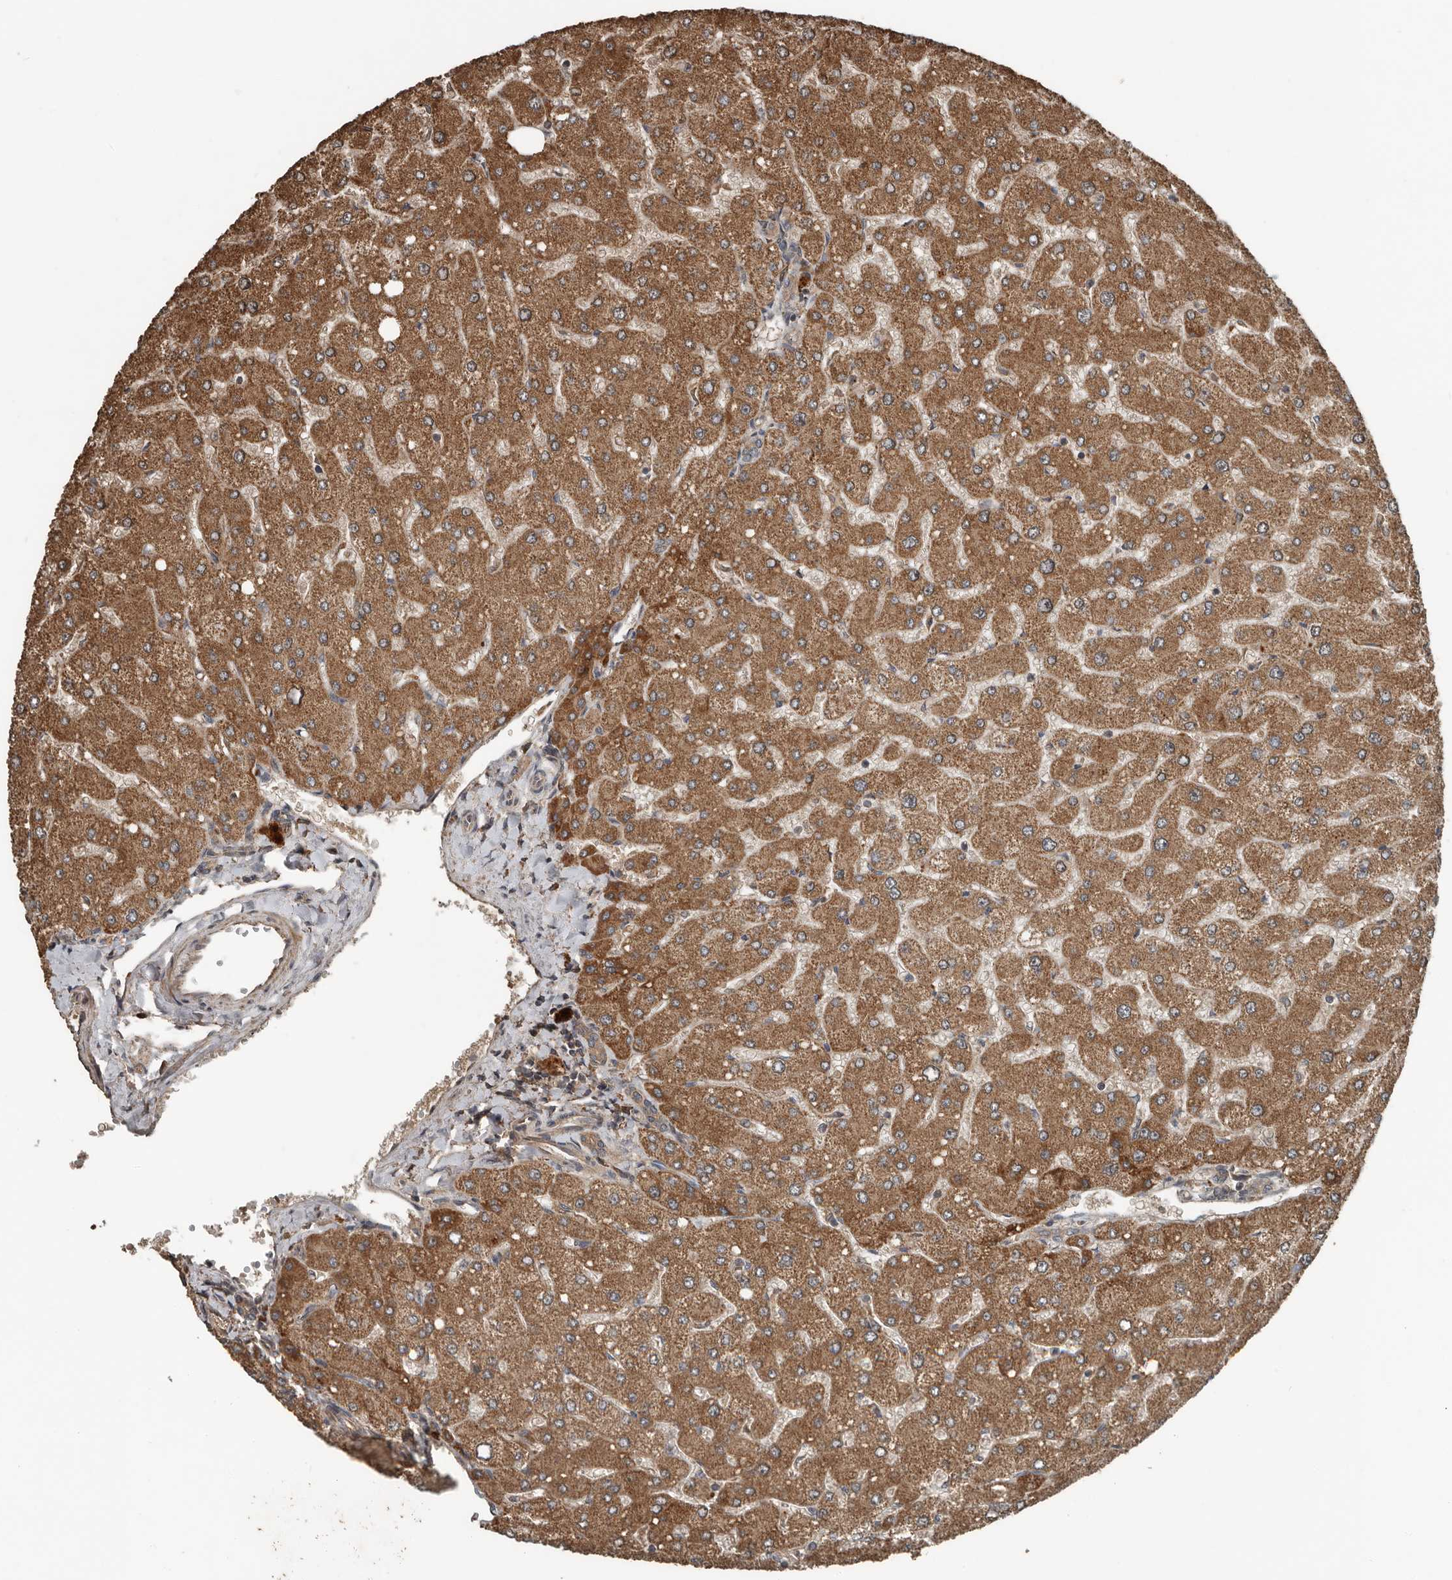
{"staining": {"intensity": "weak", "quantity": ">75%", "location": "cytoplasmic/membranous"}, "tissue": "liver", "cell_type": "Cholangiocytes", "image_type": "normal", "snomed": [{"axis": "morphology", "description": "Normal tissue, NOS"}, {"axis": "topography", "description": "Liver"}], "caption": "Cholangiocytes exhibit weak cytoplasmic/membranous expression in approximately >75% of cells in unremarkable liver.", "gene": "RNF207", "patient": {"sex": "male", "age": 55}}